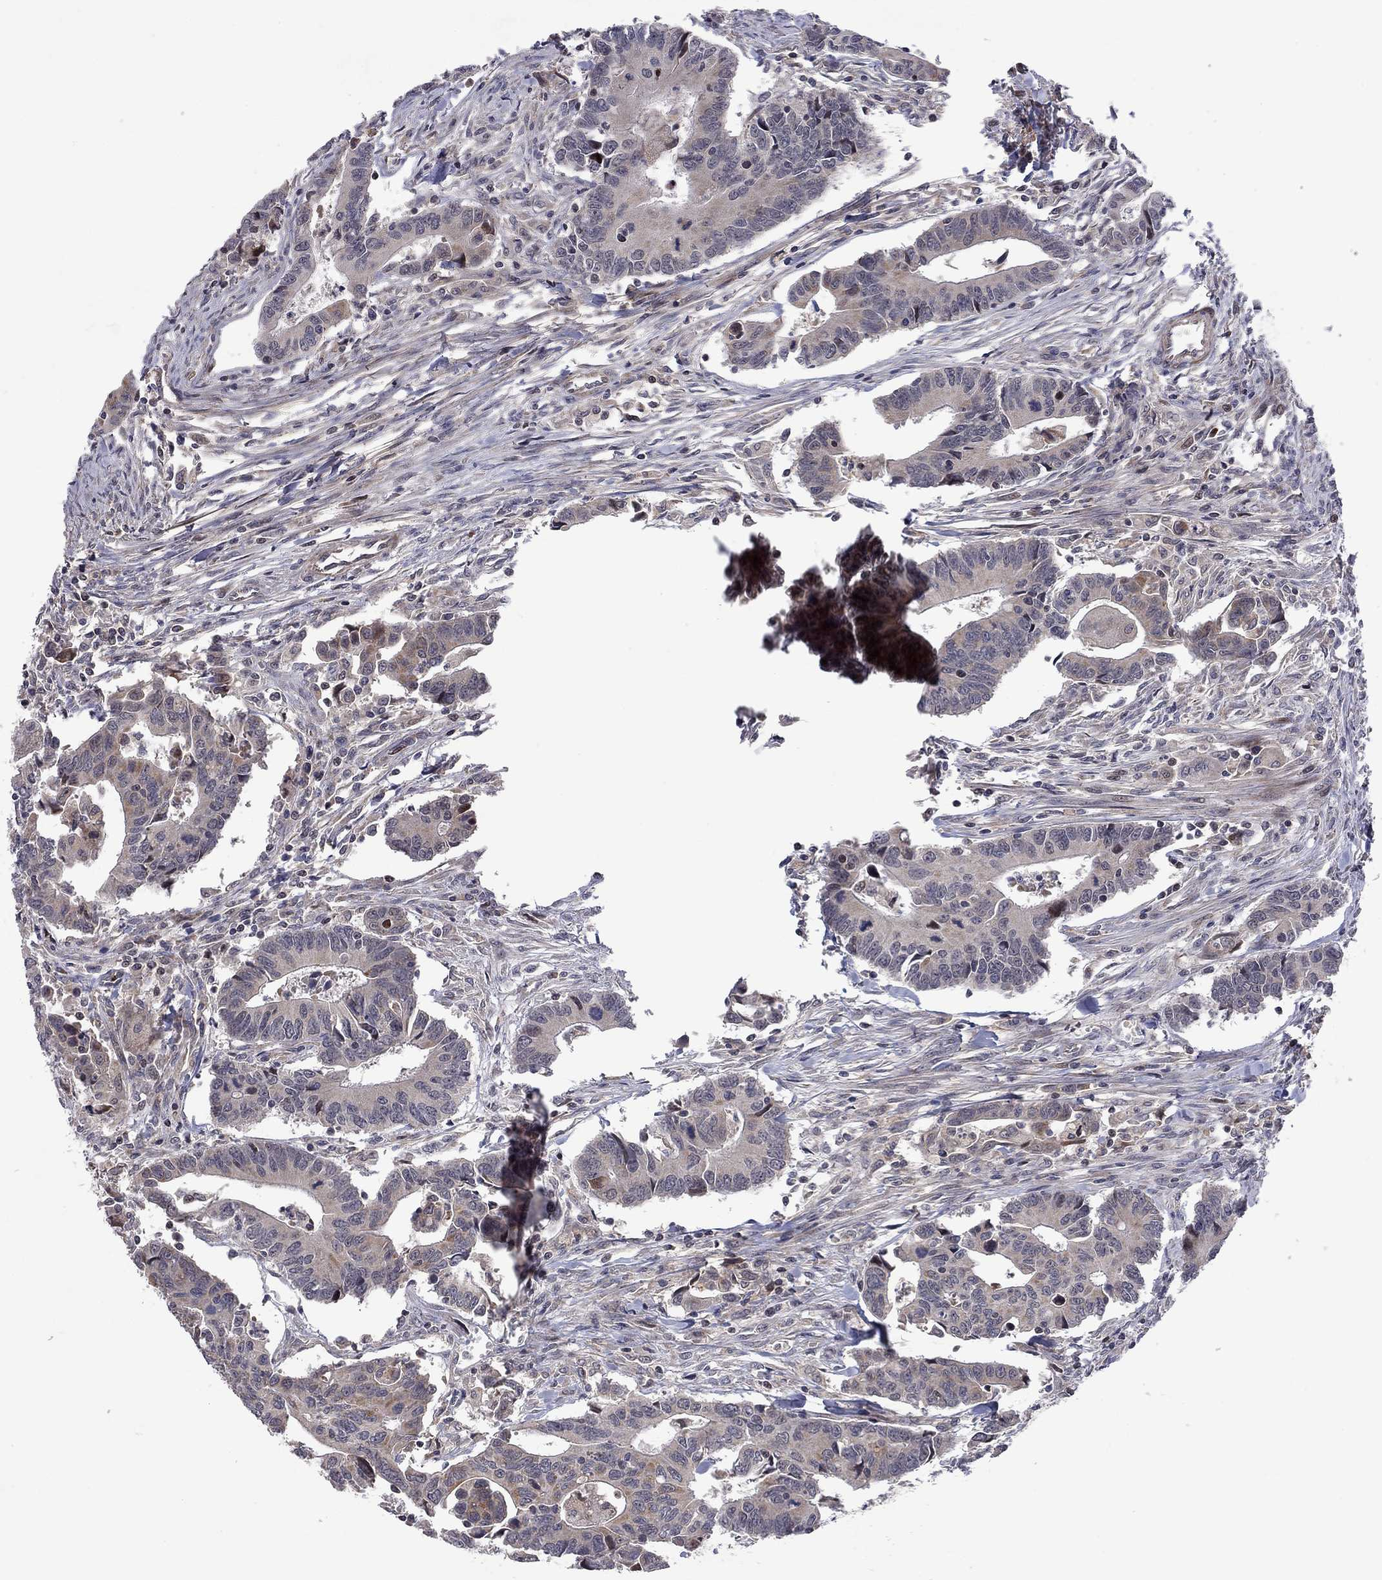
{"staining": {"intensity": "moderate", "quantity": "<25%", "location": "cytoplasmic/membranous"}, "tissue": "colorectal cancer", "cell_type": "Tumor cells", "image_type": "cancer", "snomed": [{"axis": "morphology", "description": "Adenocarcinoma, NOS"}, {"axis": "topography", "description": "Rectum"}], "caption": "Protein expression analysis of human colorectal adenocarcinoma reveals moderate cytoplasmic/membranous expression in approximately <25% of tumor cells. (Brightfield microscopy of DAB IHC at high magnification).", "gene": "IDS", "patient": {"sex": "male", "age": 67}}